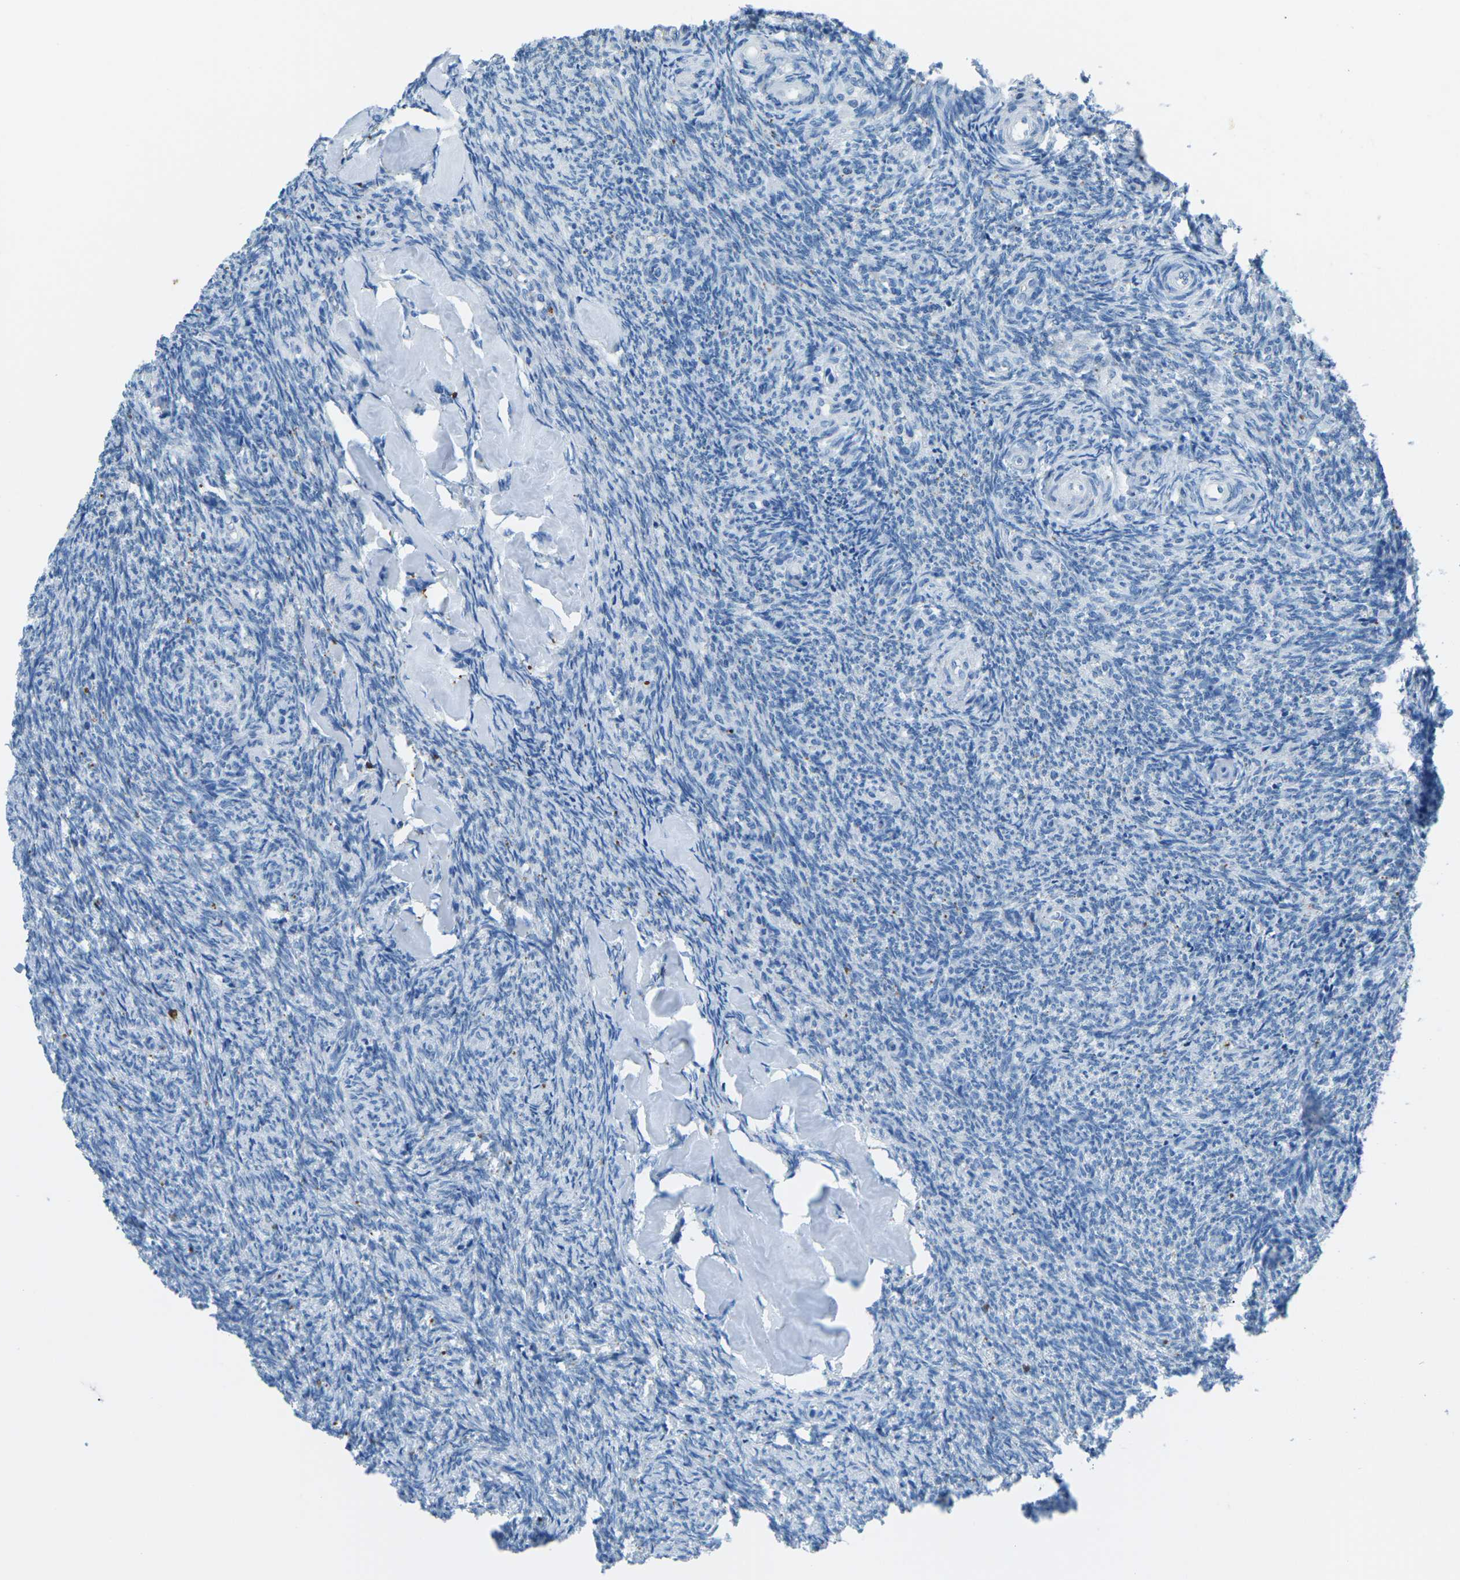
{"staining": {"intensity": "negative", "quantity": "none", "location": "none"}, "tissue": "ovary", "cell_type": "Follicle cells", "image_type": "normal", "snomed": [{"axis": "morphology", "description": "Normal tissue, NOS"}, {"axis": "topography", "description": "Ovary"}], "caption": "This is an IHC histopathology image of benign ovary. There is no positivity in follicle cells.", "gene": "MYH8", "patient": {"sex": "female", "age": 41}}